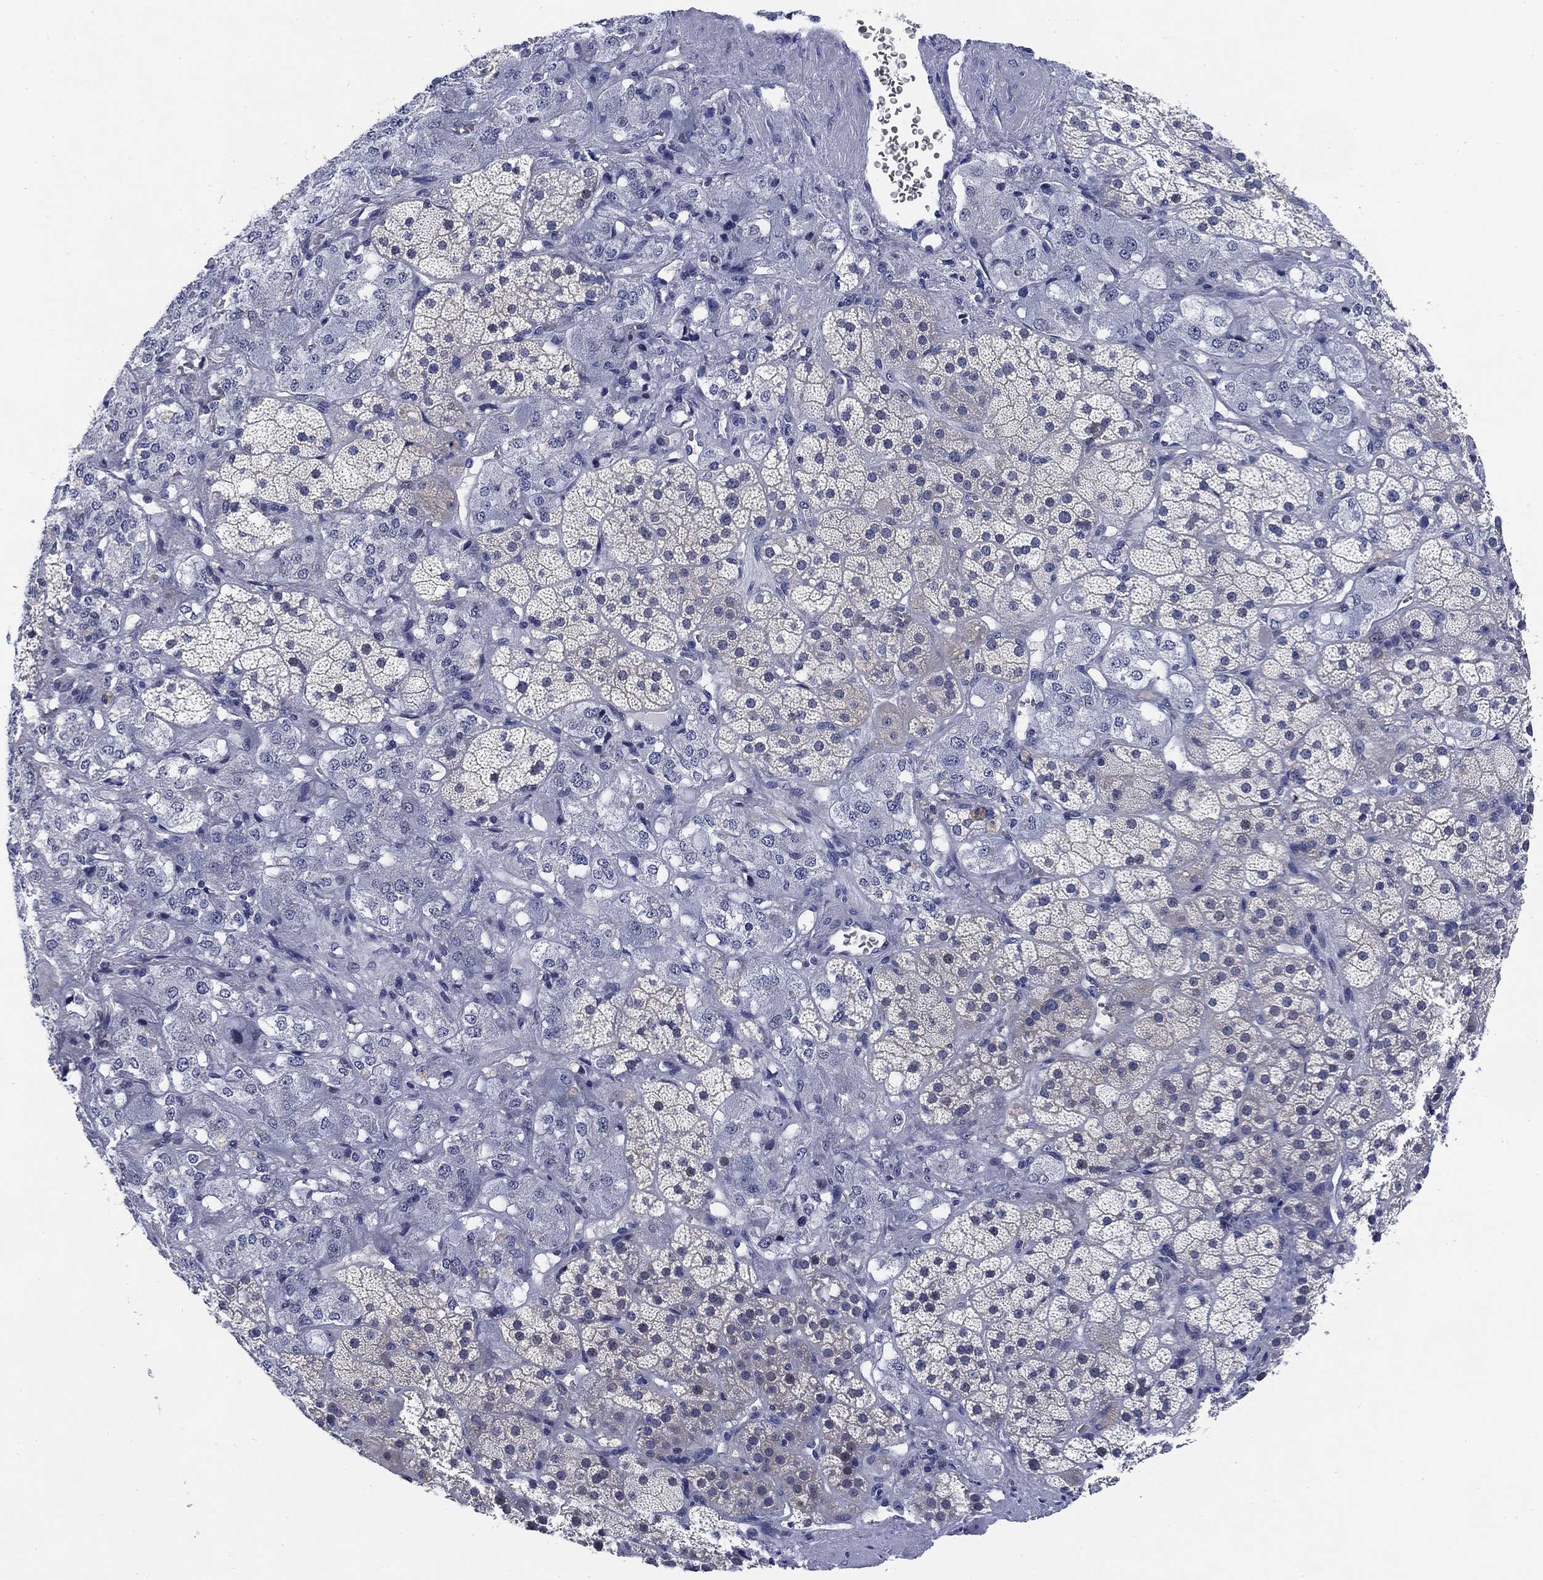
{"staining": {"intensity": "negative", "quantity": "none", "location": "none"}, "tissue": "adrenal gland", "cell_type": "Glandular cells", "image_type": "normal", "snomed": [{"axis": "morphology", "description": "Normal tissue, NOS"}, {"axis": "topography", "description": "Adrenal gland"}], "caption": "Adrenal gland was stained to show a protein in brown. There is no significant expression in glandular cells. (DAB immunohistochemistry (IHC) visualized using brightfield microscopy, high magnification).", "gene": "DAZL", "patient": {"sex": "male", "age": 57}}